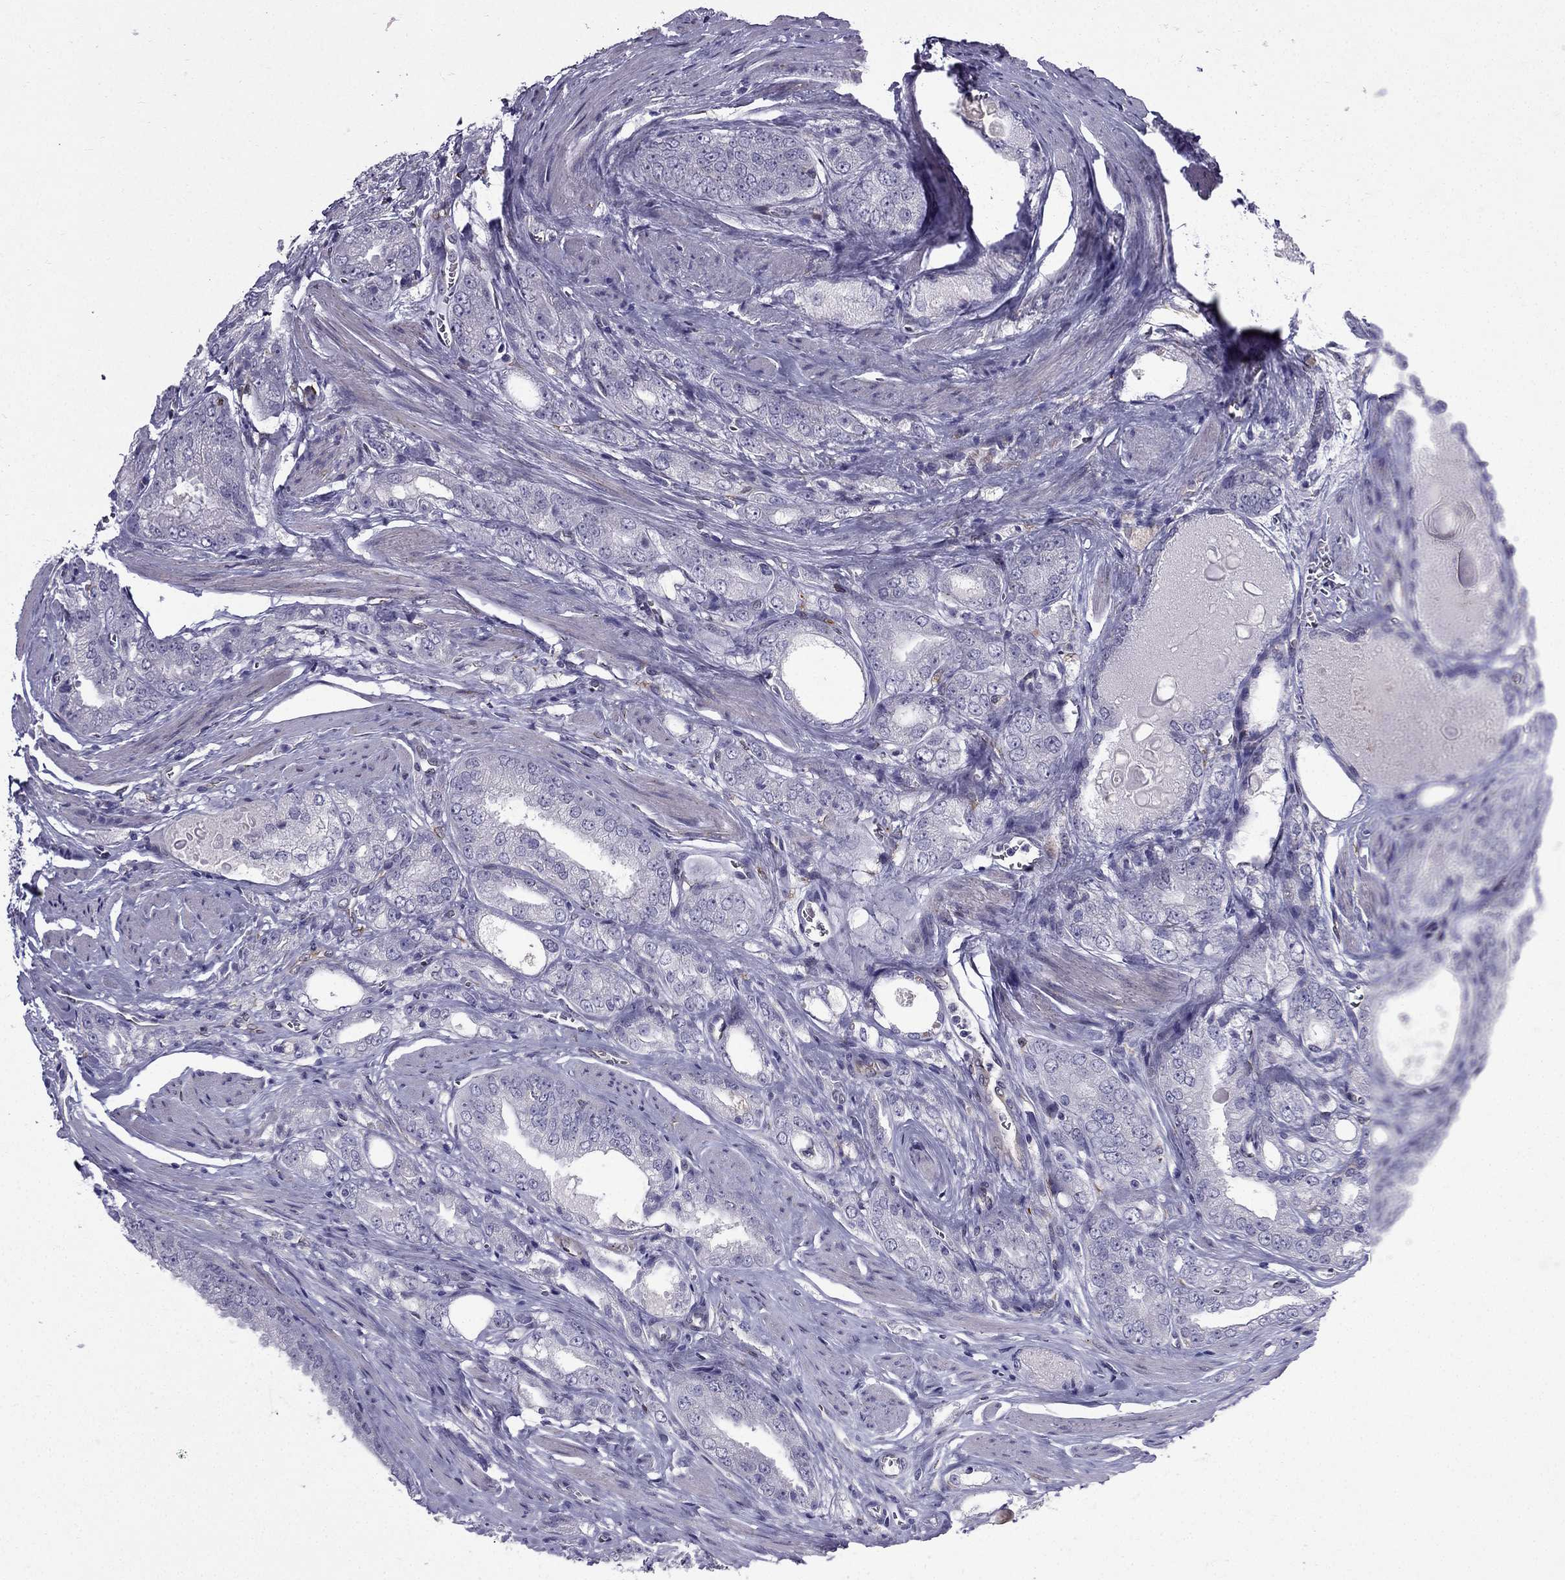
{"staining": {"intensity": "negative", "quantity": "none", "location": "none"}, "tissue": "prostate cancer", "cell_type": "Tumor cells", "image_type": "cancer", "snomed": [{"axis": "morphology", "description": "Adenocarcinoma, NOS"}, {"axis": "morphology", "description": "Adenocarcinoma, High grade"}, {"axis": "topography", "description": "Prostate"}], "caption": "High power microscopy photomicrograph of an IHC histopathology image of adenocarcinoma (high-grade) (prostate), revealing no significant expression in tumor cells.", "gene": "IKBIP", "patient": {"sex": "male", "age": 70}}